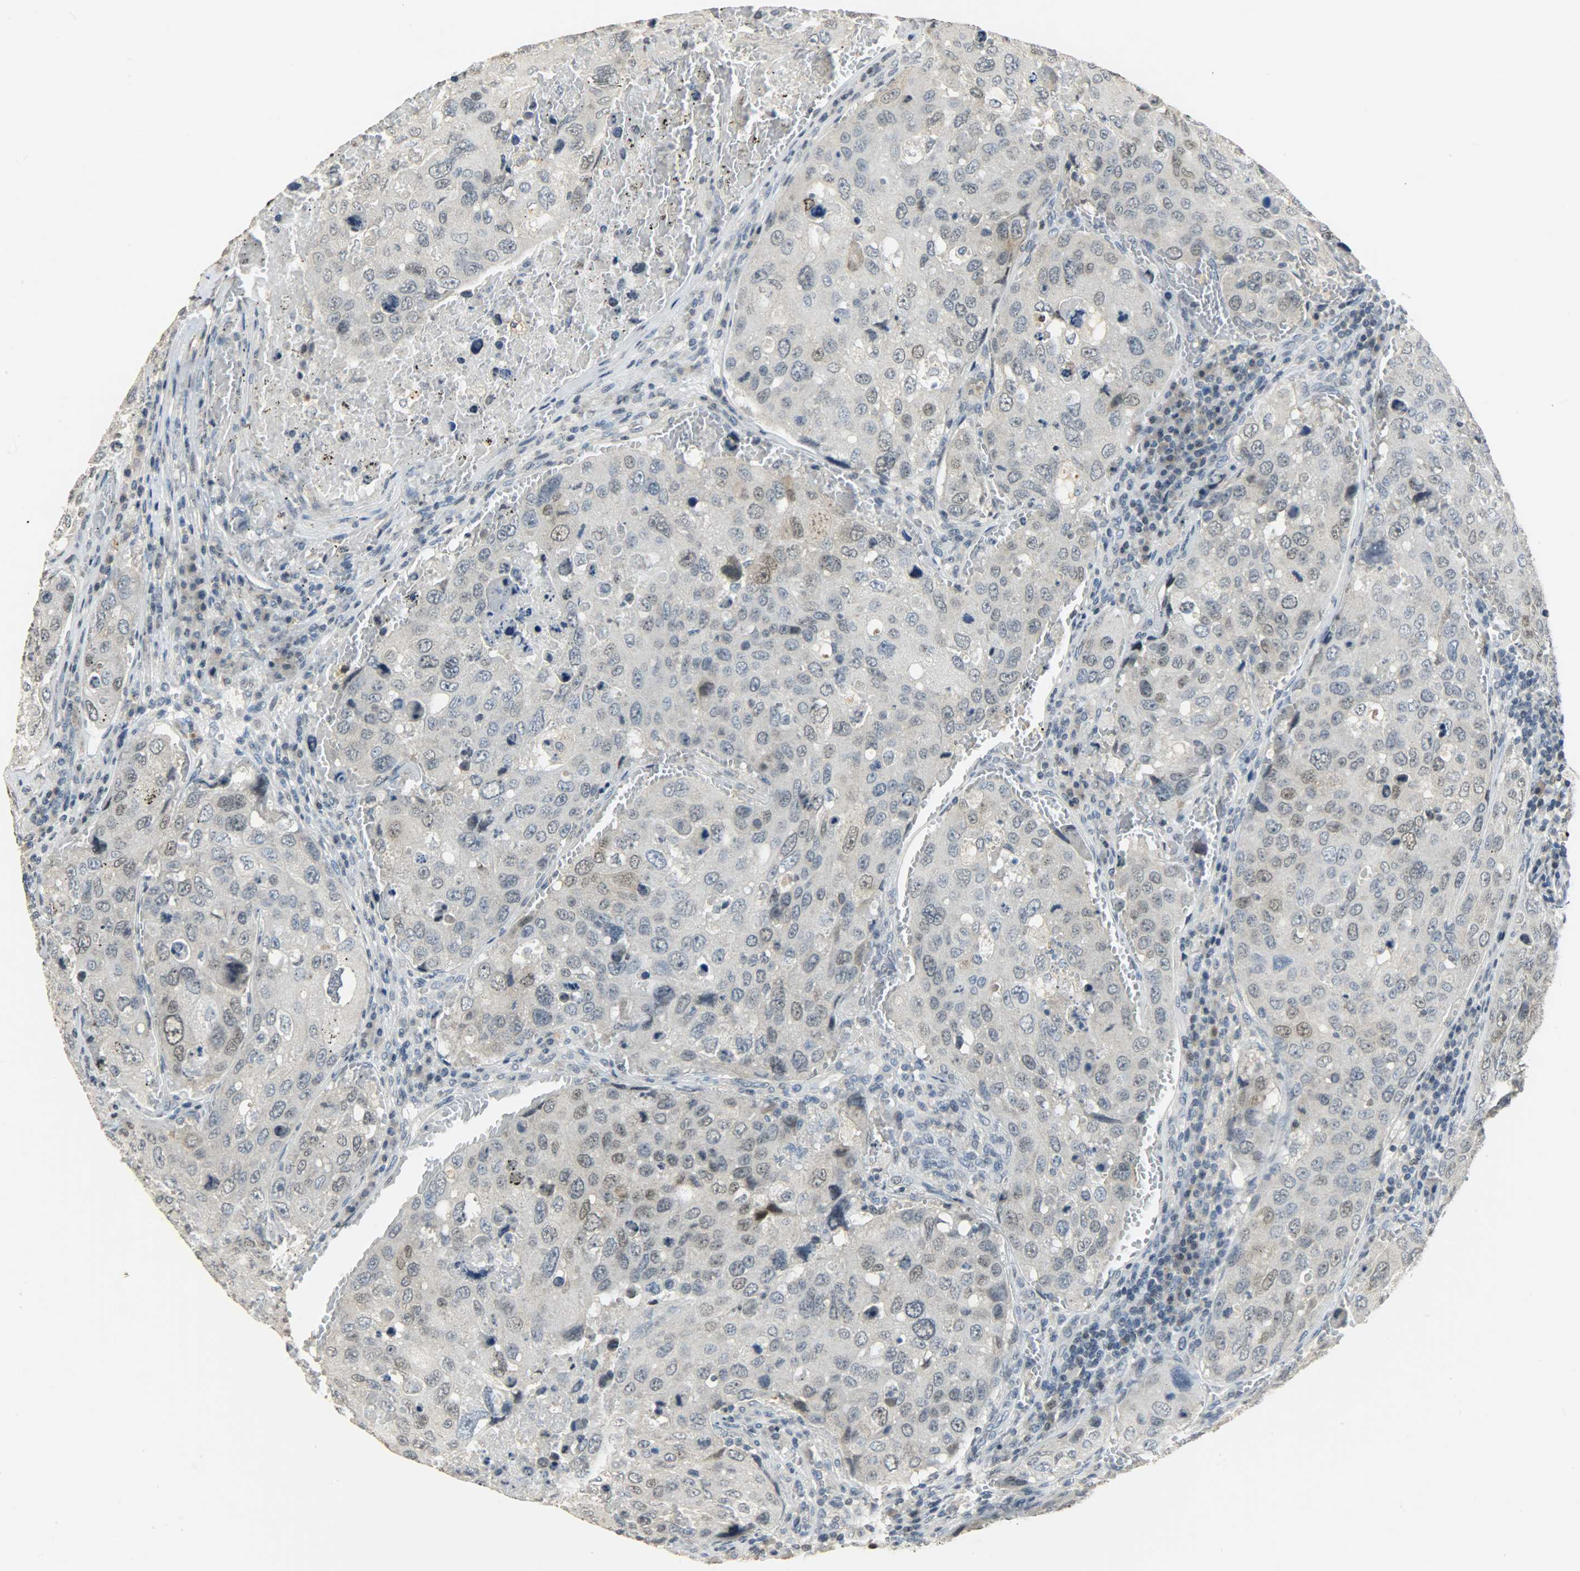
{"staining": {"intensity": "weak", "quantity": "<25%", "location": "nuclear"}, "tissue": "urothelial cancer", "cell_type": "Tumor cells", "image_type": "cancer", "snomed": [{"axis": "morphology", "description": "Urothelial carcinoma, High grade"}, {"axis": "topography", "description": "Lymph node"}, {"axis": "topography", "description": "Urinary bladder"}], "caption": "A photomicrograph of urothelial carcinoma (high-grade) stained for a protein reveals no brown staining in tumor cells.", "gene": "DNAJB6", "patient": {"sex": "male", "age": 51}}